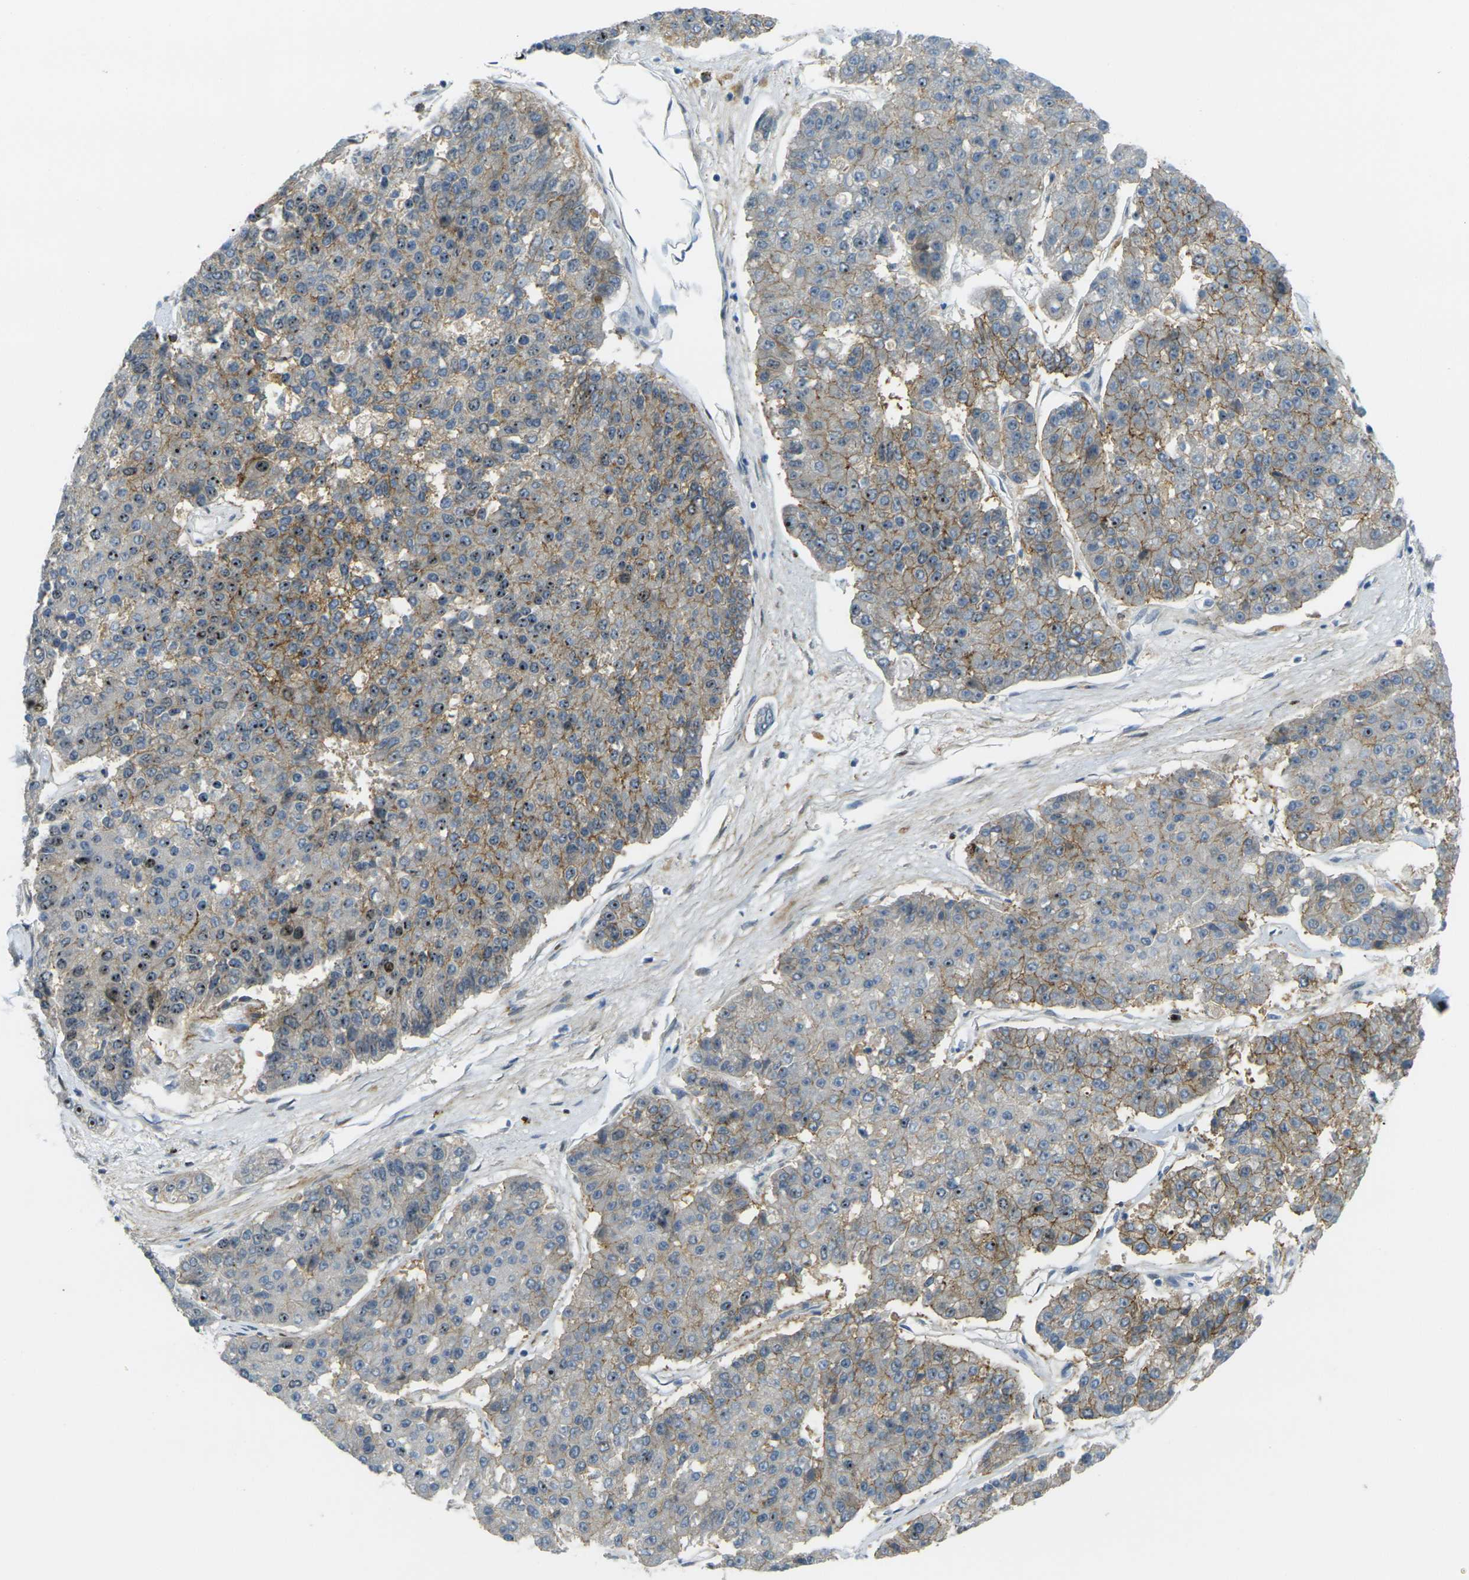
{"staining": {"intensity": "strong", "quantity": ">75%", "location": "cytoplasmic/membranous,nuclear"}, "tissue": "pancreatic cancer", "cell_type": "Tumor cells", "image_type": "cancer", "snomed": [{"axis": "morphology", "description": "Adenocarcinoma, NOS"}, {"axis": "topography", "description": "Pancreas"}], "caption": "There is high levels of strong cytoplasmic/membranous and nuclear staining in tumor cells of pancreatic cancer, as demonstrated by immunohistochemical staining (brown color).", "gene": "UBE2C", "patient": {"sex": "male", "age": 50}}